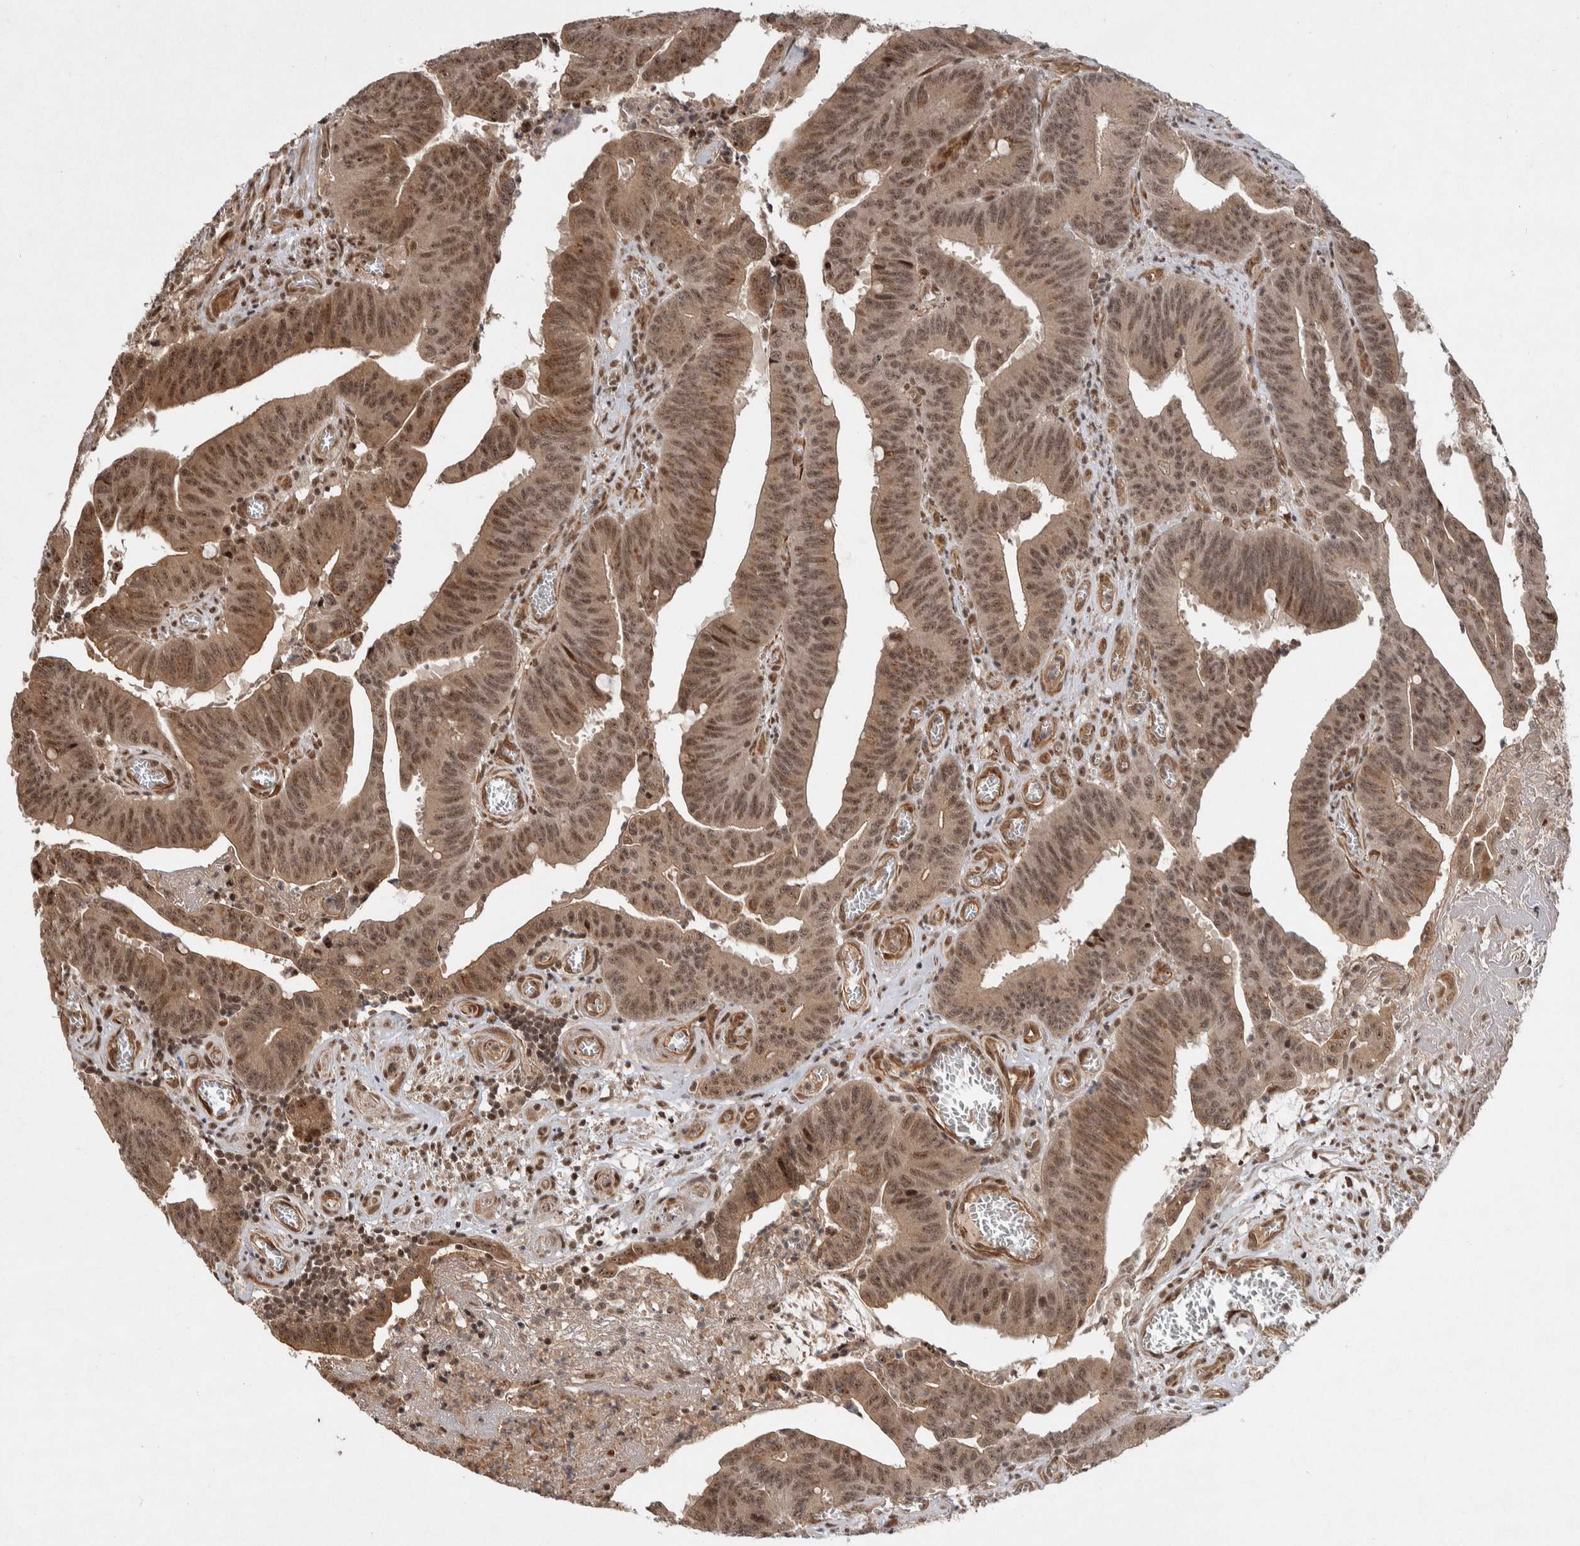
{"staining": {"intensity": "moderate", "quantity": ">75%", "location": "cytoplasmic/membranous,nuclear"}, "tissue": "colorectal cancer", "cell_type": "Tumor cells", "image_type": "cancer", "snomed": [{"axis": "morphology", "description": "Adenocarcinoma, NOS"}, {"axis": "topography", "description": "Colon"}], "caption": "Protein expression analysis of human colorectal cancer (adenocarcinoma) reveals moderate cytoplasmic/membranous and nuclear positivity in about >75% of tumor cells.", "gene": "TOR1B", "patient": {"sex": "male", "age": 45}}